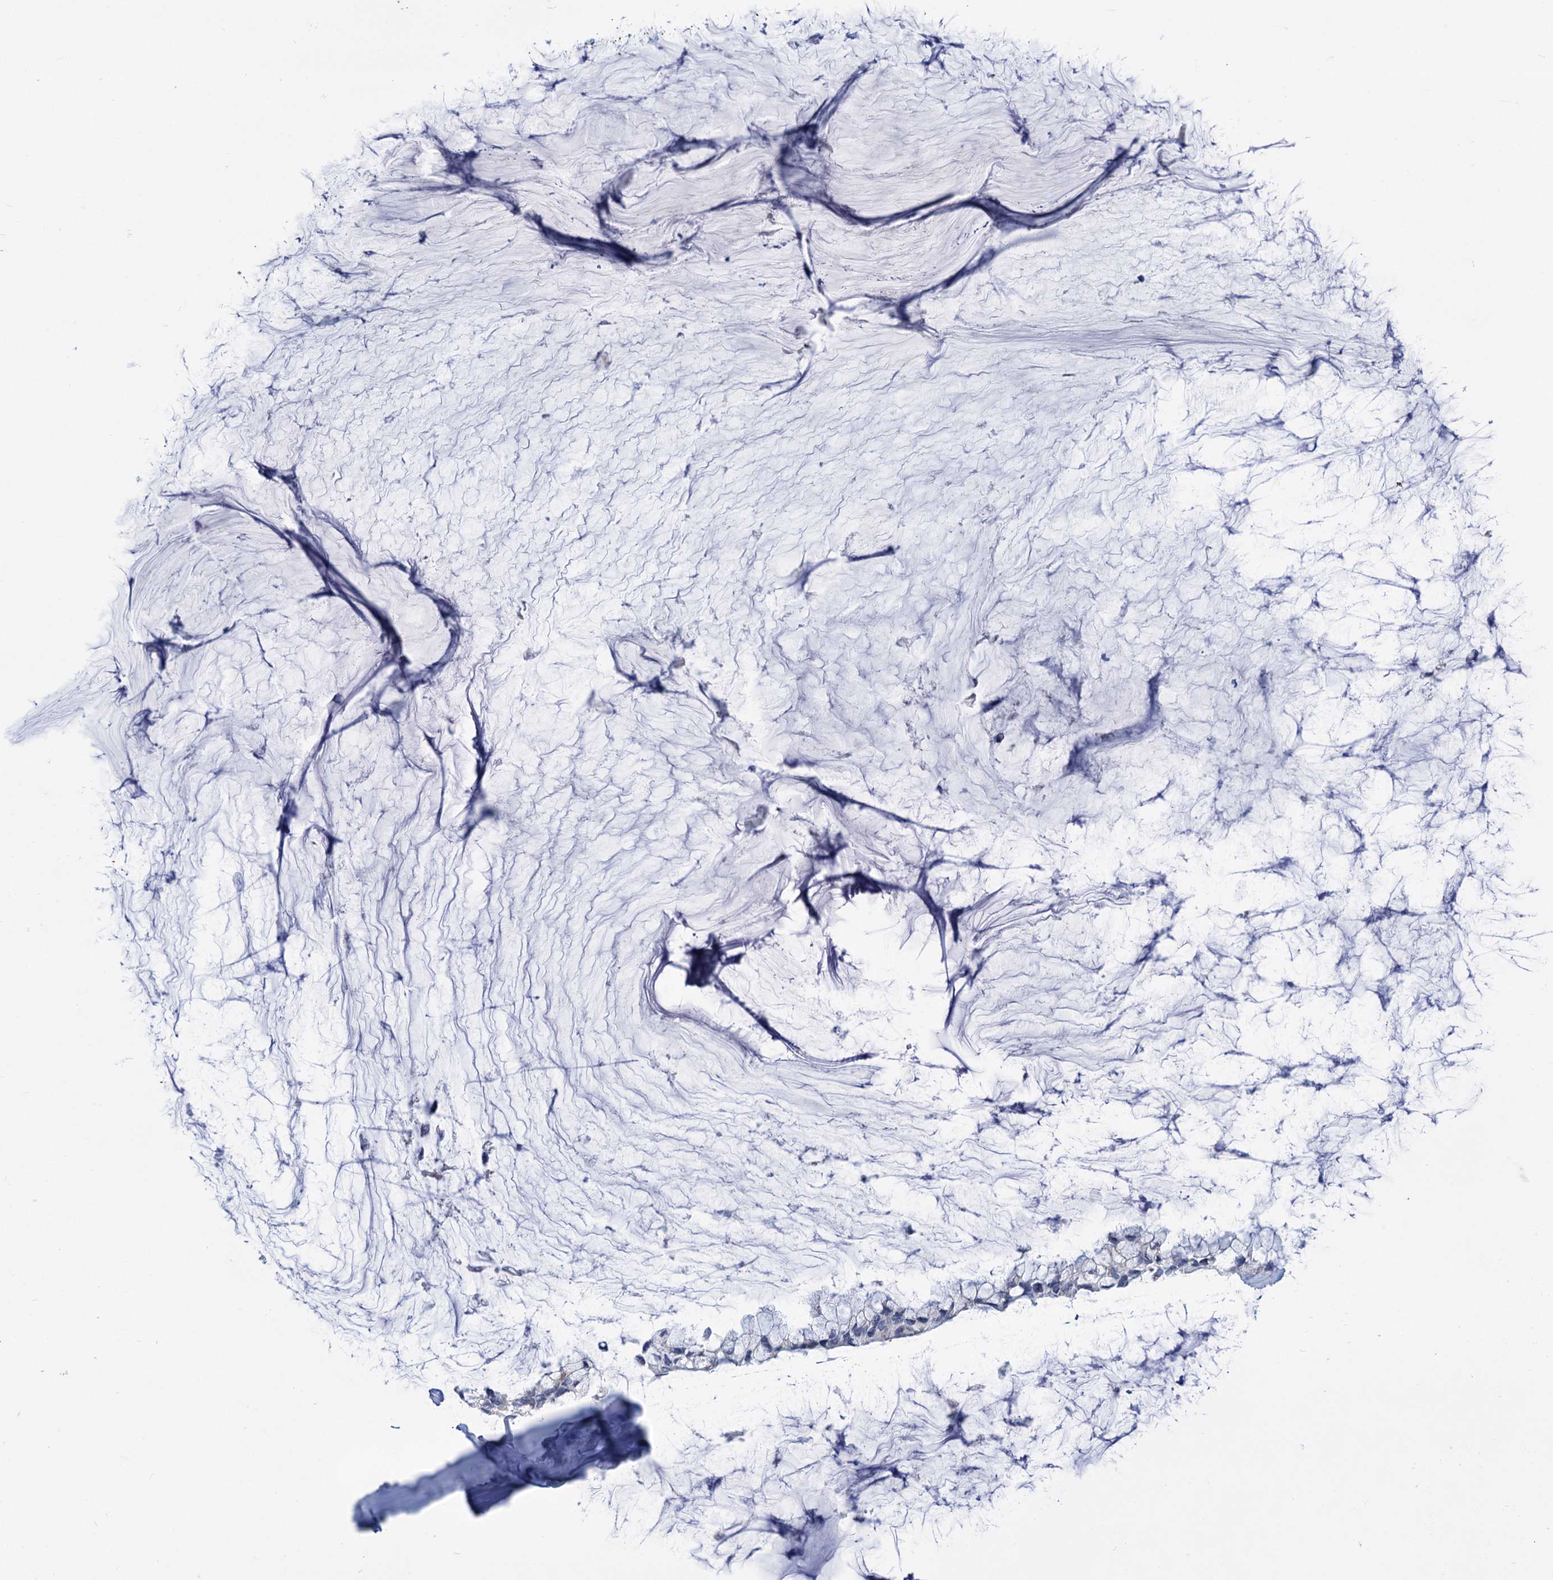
{"staining": {"intensity": "negative", "quantity": "none", "location": "none"}, "tissue": "ovarian cancer", "cell_type": "Tumor cells", "image_type": "cancer", "snomed": [{"axis": "morphology", "description": "Cystadenocarcinoma, mucinous, NOS"}, {"axis": "topography", "description": "Ovary"}], "caption": "This is an immunohistochemistry photomicrograph of human ovarian cancer. There is no expression in tumor cells.", "gene": "NEU3", "patient": {"sex": "female", "age": 39}}